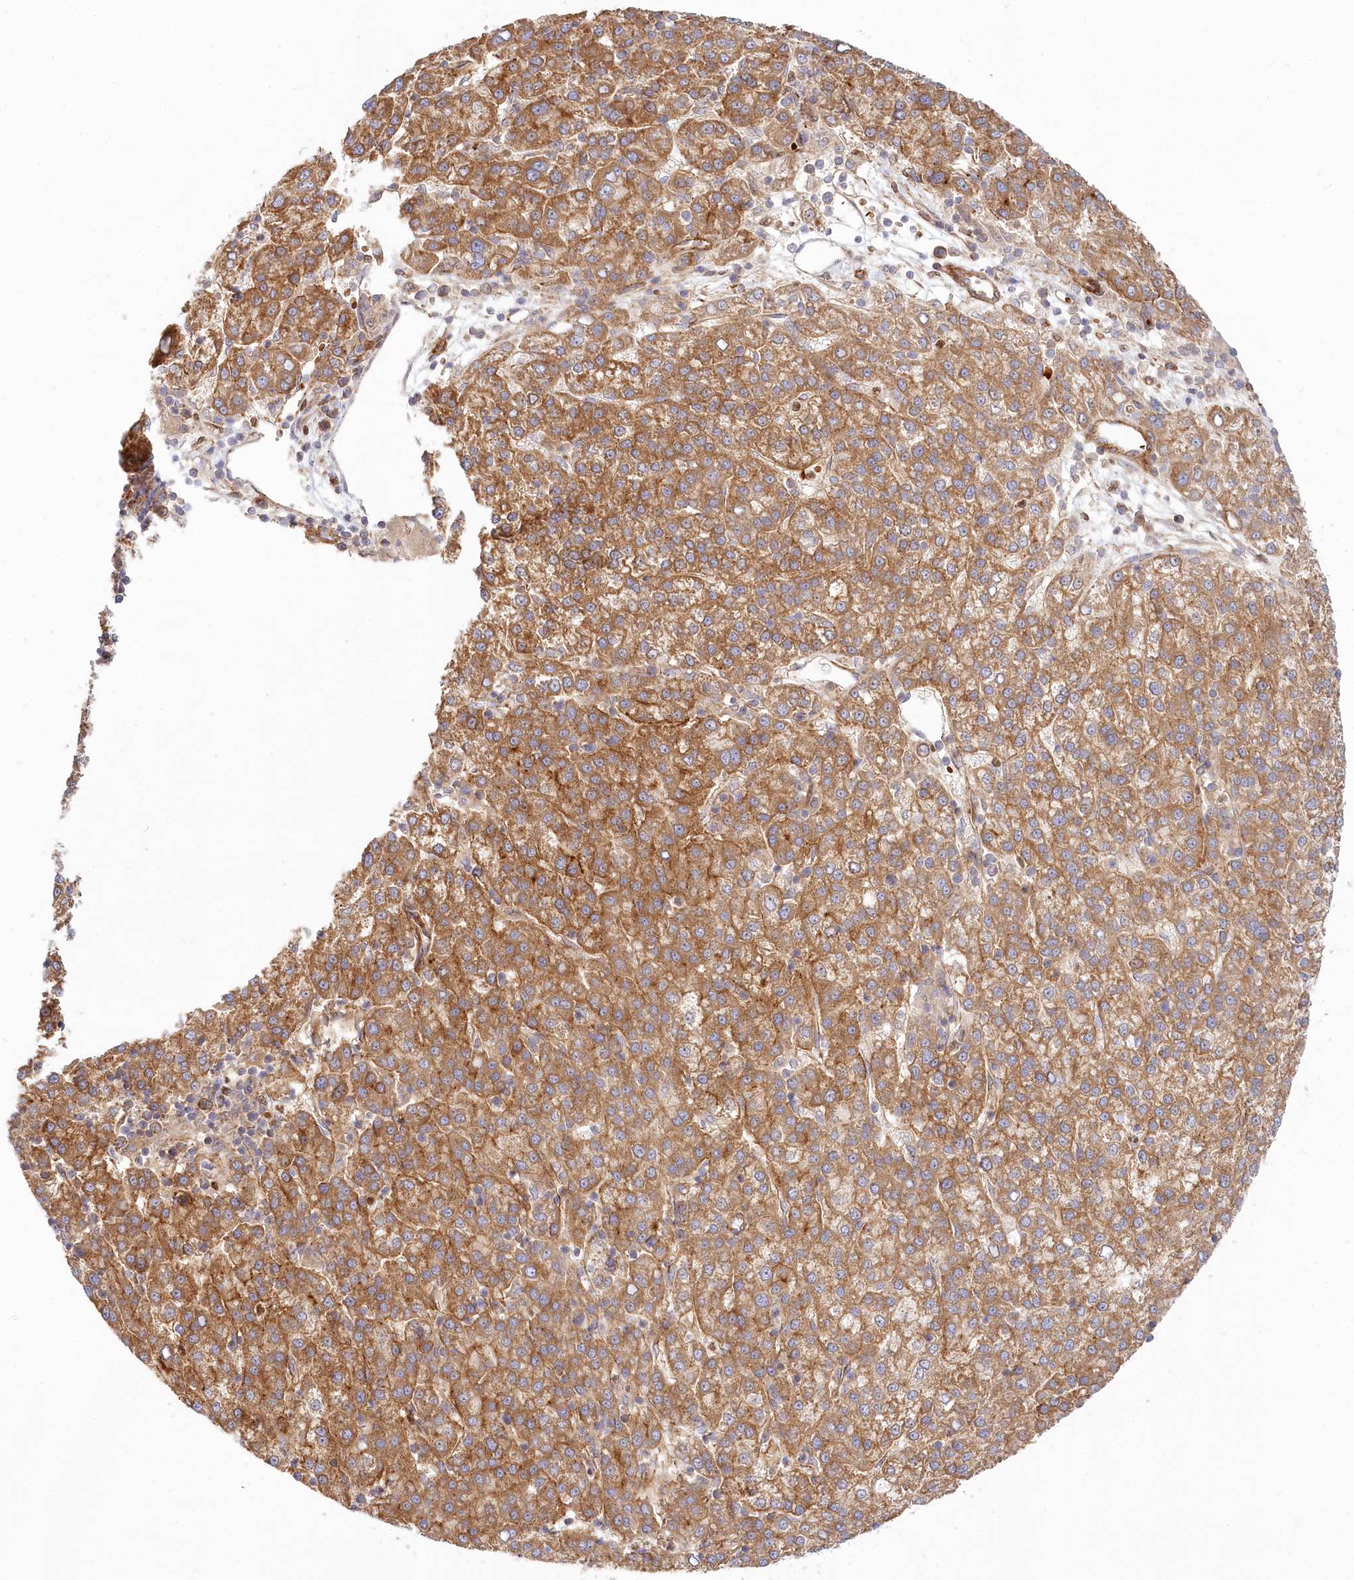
{"staining": {"intensity": "moderate", "quantity": ">75%", "location": "cytoplasmic/membranous"}, "tissue": "liver cancer", "cell_type": "Tumor cells", "image_type": "cancer", "snomed": [{"axis": "morphology", "description": "Carcinoma, Hepatocellular, NOS"}, {"axis": "topography", "description": "Liver"}], "caption": "Protein expression analysis of liver cancer (hepatocellular carcinoma) displays moderate cytoplasmic/membranous positivity in approximately >75% of tumor cells. (IHC, brightfield microscopy, high magnification).", "gene": "COMMD3", "patient": {"sex": "female", "age": 58}}